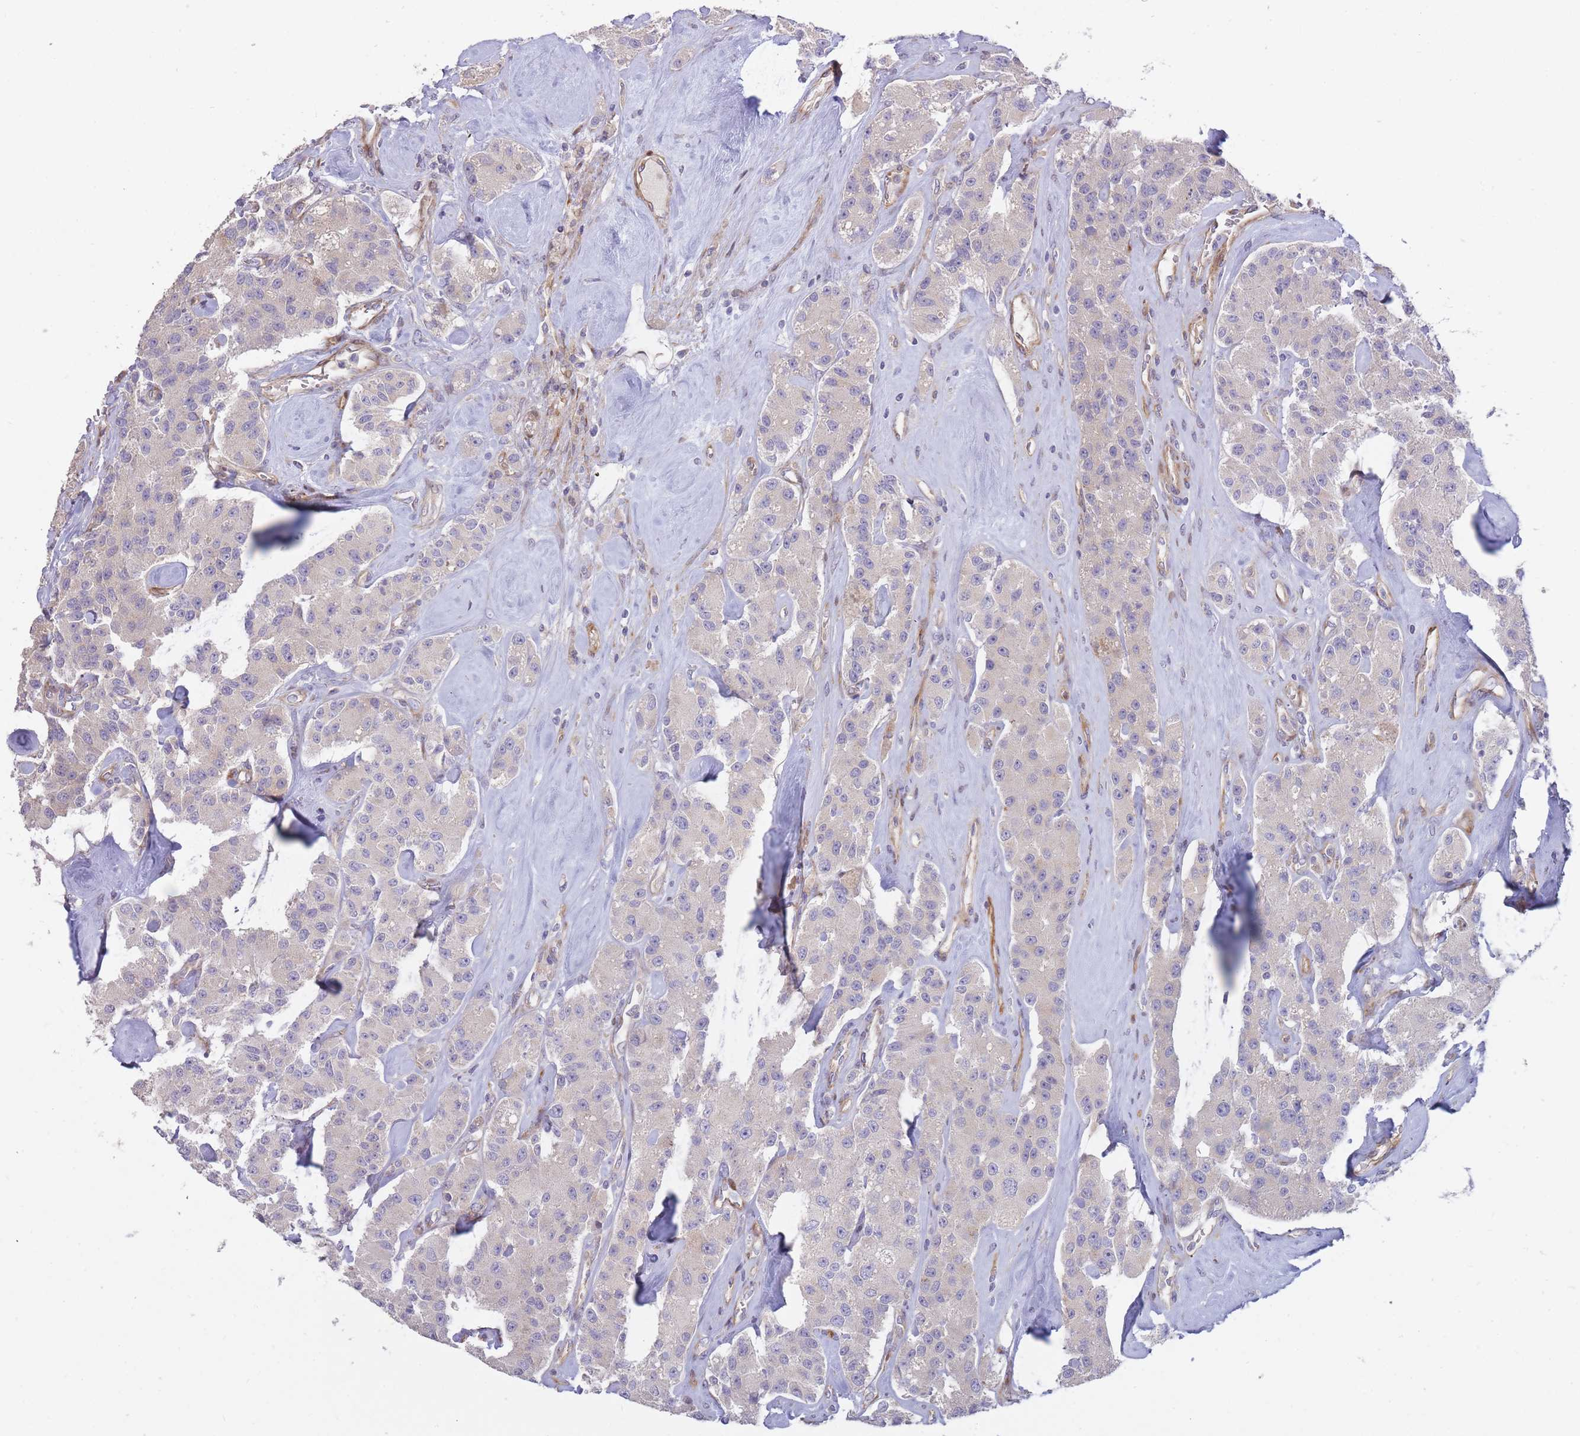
{"staining": {"intensity": "negative", "quantity": "none", "location": "none"}, "tissue": "carcinoid", "cell_type": "Tumor cells", "image_type": "cancer", "snomed": [{"axis": "morphology", "description": "Carcinoid, malignant, NOS"}, {"axis": "topography", "description": "Pancreas"}], "caption": "IHC image of neoplastic tissue: human carcinoid stained with DAB displays no significant protein staining in tumor cells.", "gene": "ATP5MC2", "patient": {"sex": "male", "age": 41}}